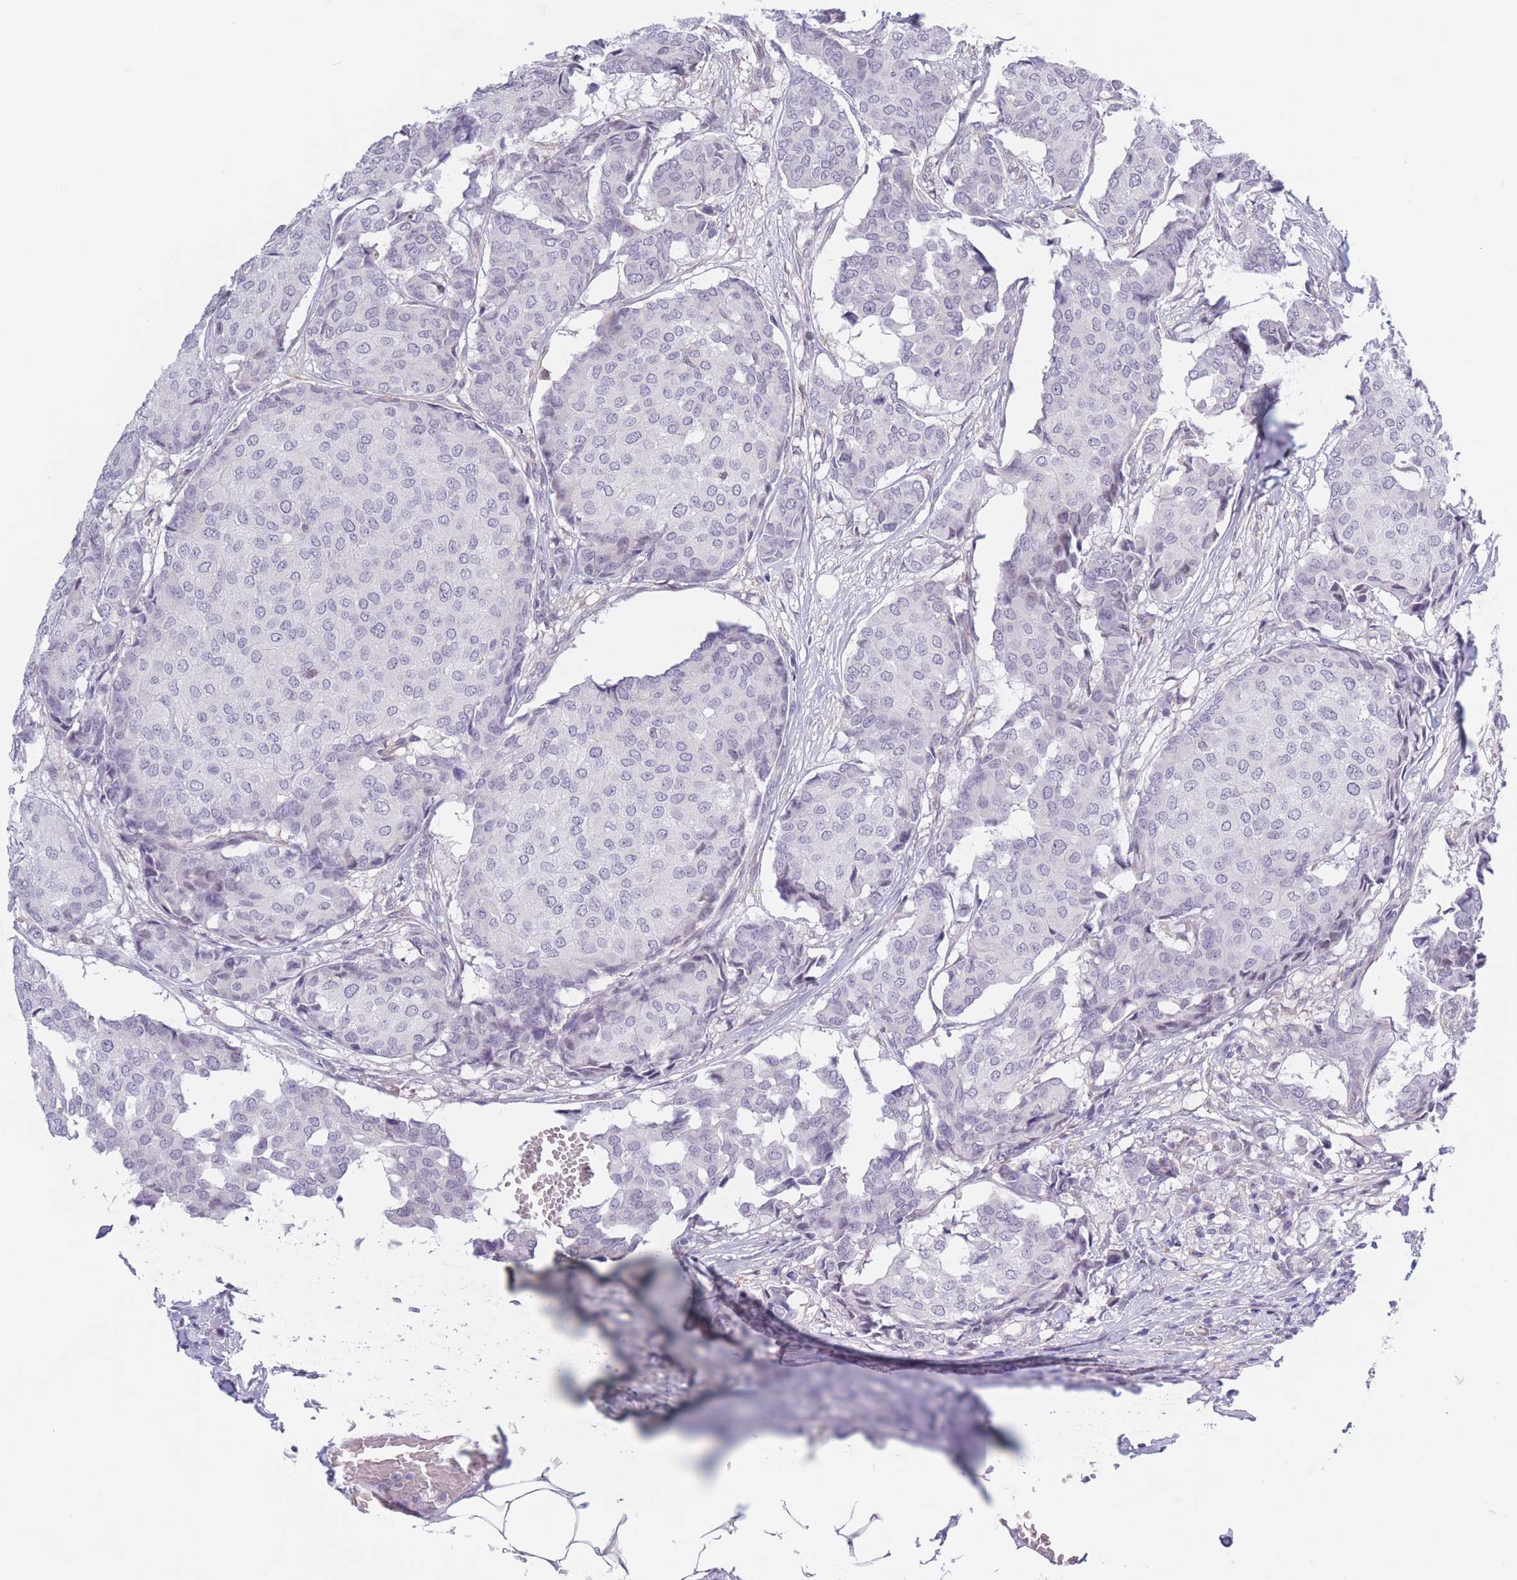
{"staining": {"intensity": "negative", "quantity": "none", "location": "none"}, "tissue": "breast cancer", "cell_type": "Tumor cells", "image_type": "cancer", "snomed": [{"axis": "morphology", "description": "Duct carcinoma"}, {"axis": "topography", "description": "Breast"}], "caption": "Tumor cells are negative for brown protein staining in breast cancer.", "gene": "PODXL", "patient": {"sex": "female", "age": 75}}